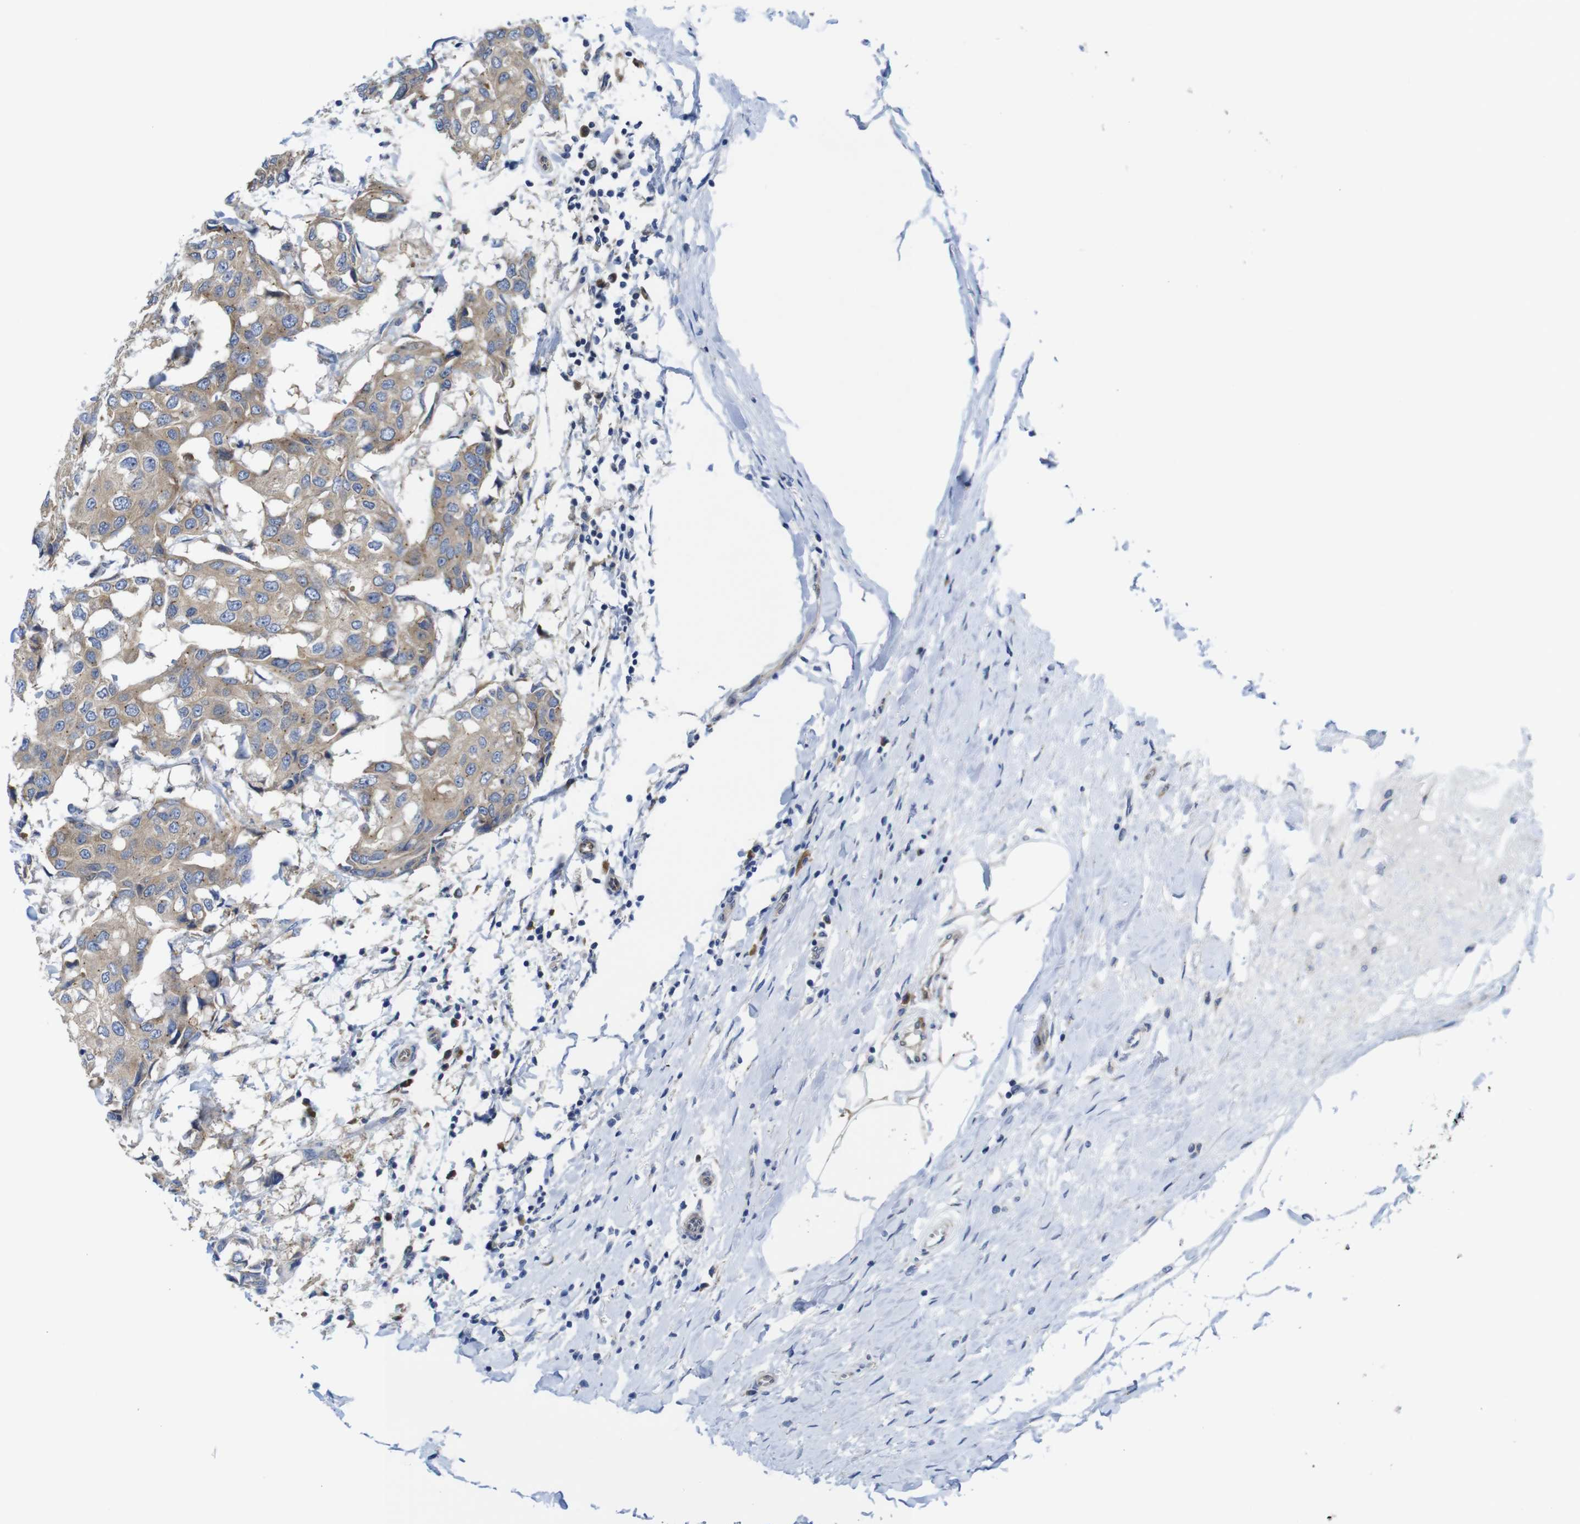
{"staining": {"intensity": "moderate", "quantity": ">75%", "location": "cytoplasmic/membranous"}, "tissue": "breast cancer", "cell_type": "Tumor cells", "image_type": "cancer", "snomed": [{"axis": "morphology", "description": "Duct carcinoma"}, {"axis": "topography", "description": "Breast"}], "caption": "Breast cancer stained with a protein marker reveals moderate staining in tumor cells.", "gene": "DDRGK1", "patient": {"sex": "female", "age": 27}}